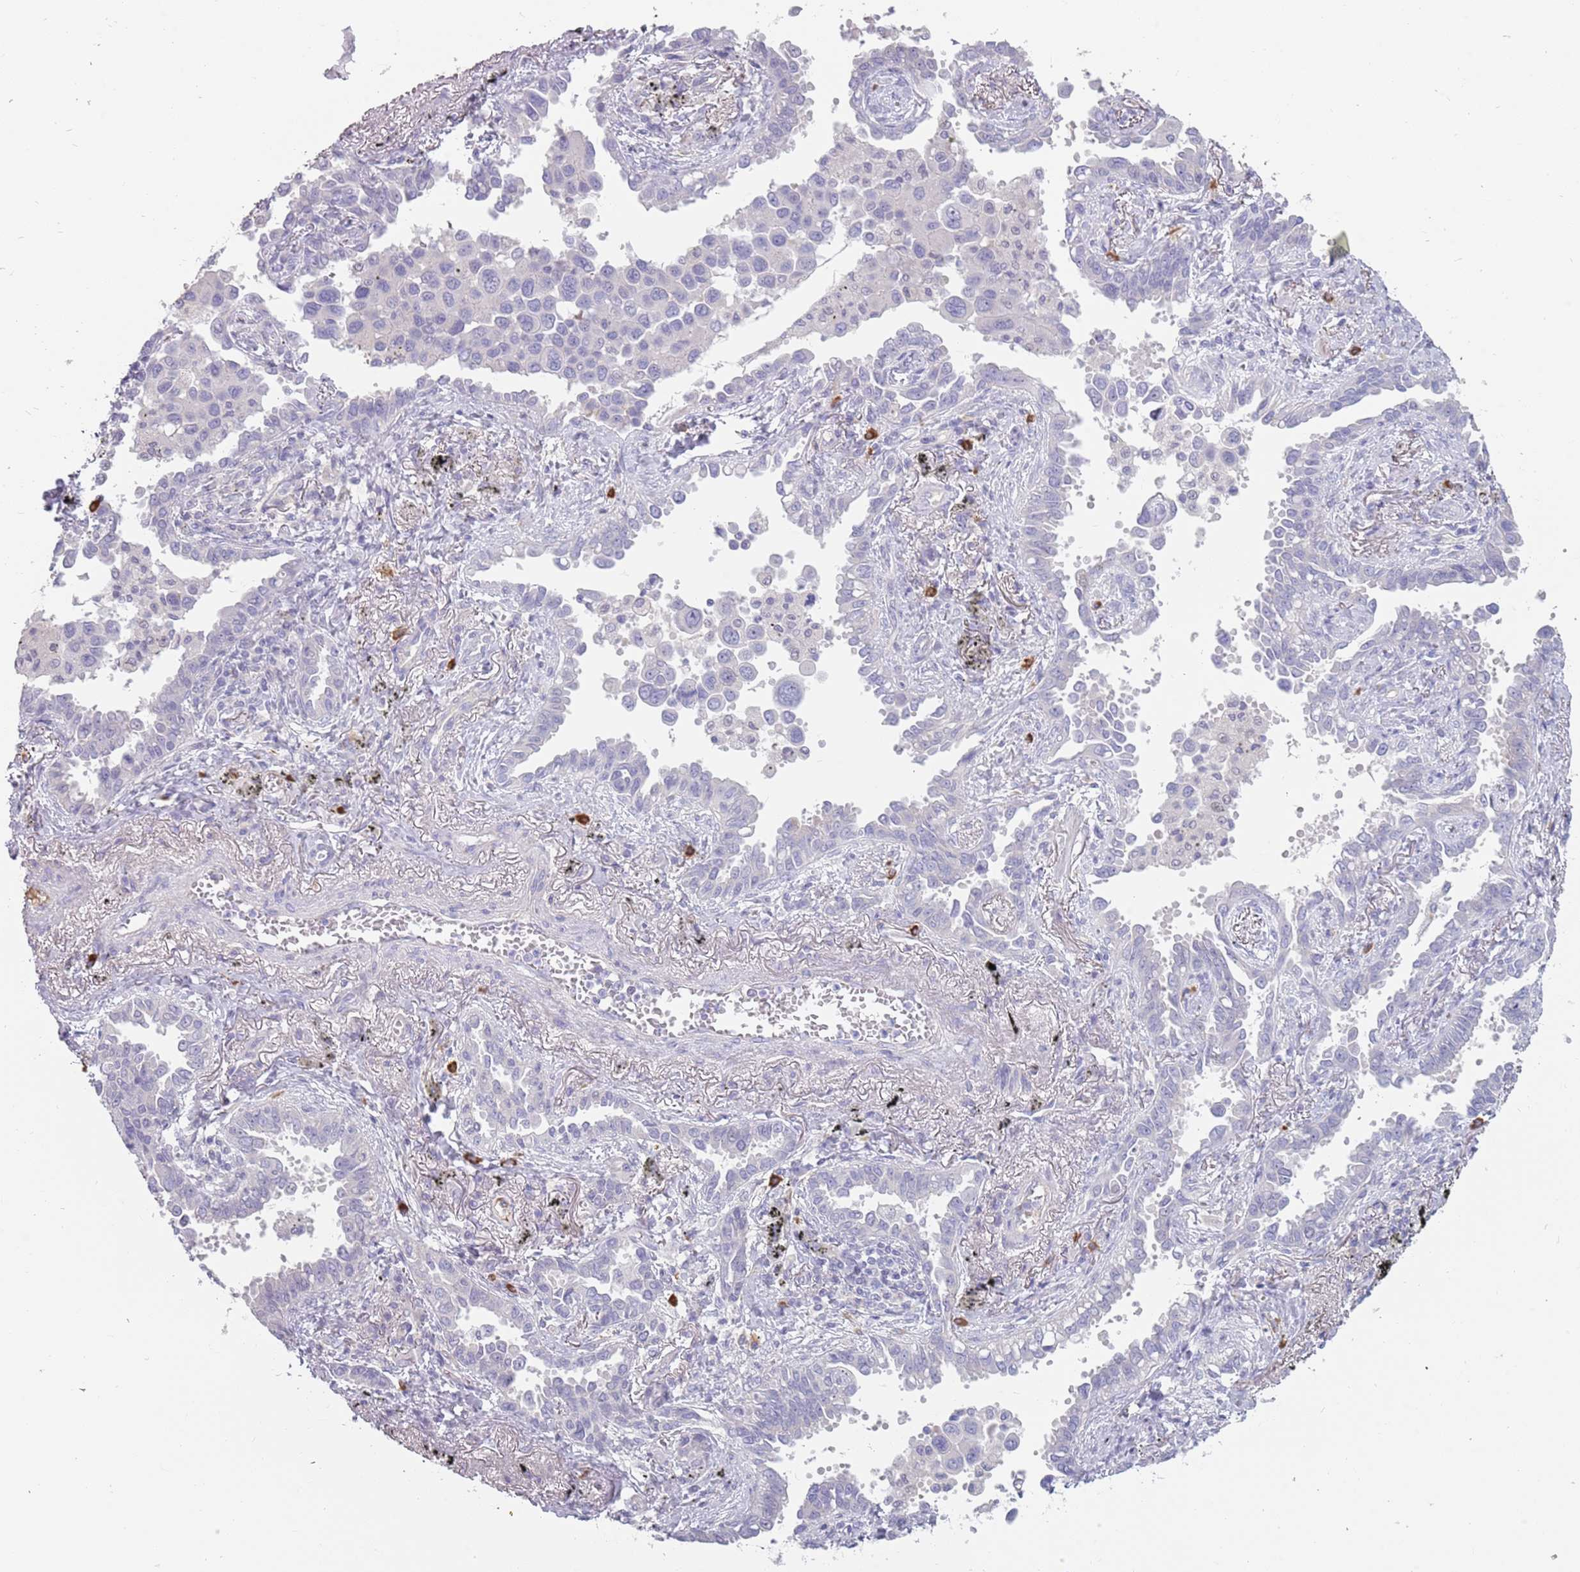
{"staining": {"intensity": "negative", "quantity": "none", "location": "none"}, "tissue": "lung cancer", "cell_type": "Tumor cells", "image_type": "cancer", "snomed": [{"axis": "morphology", "description": "Adenocarcinoma, NOS"}, {"axis": "topography", "description": "Lung"}], "caption": "Lung cancer was stained to show a protein in brown. There is no significant staining in tumor cells.", "gene": "DDX4", "patient": {"sex": "male", "age": 67}}